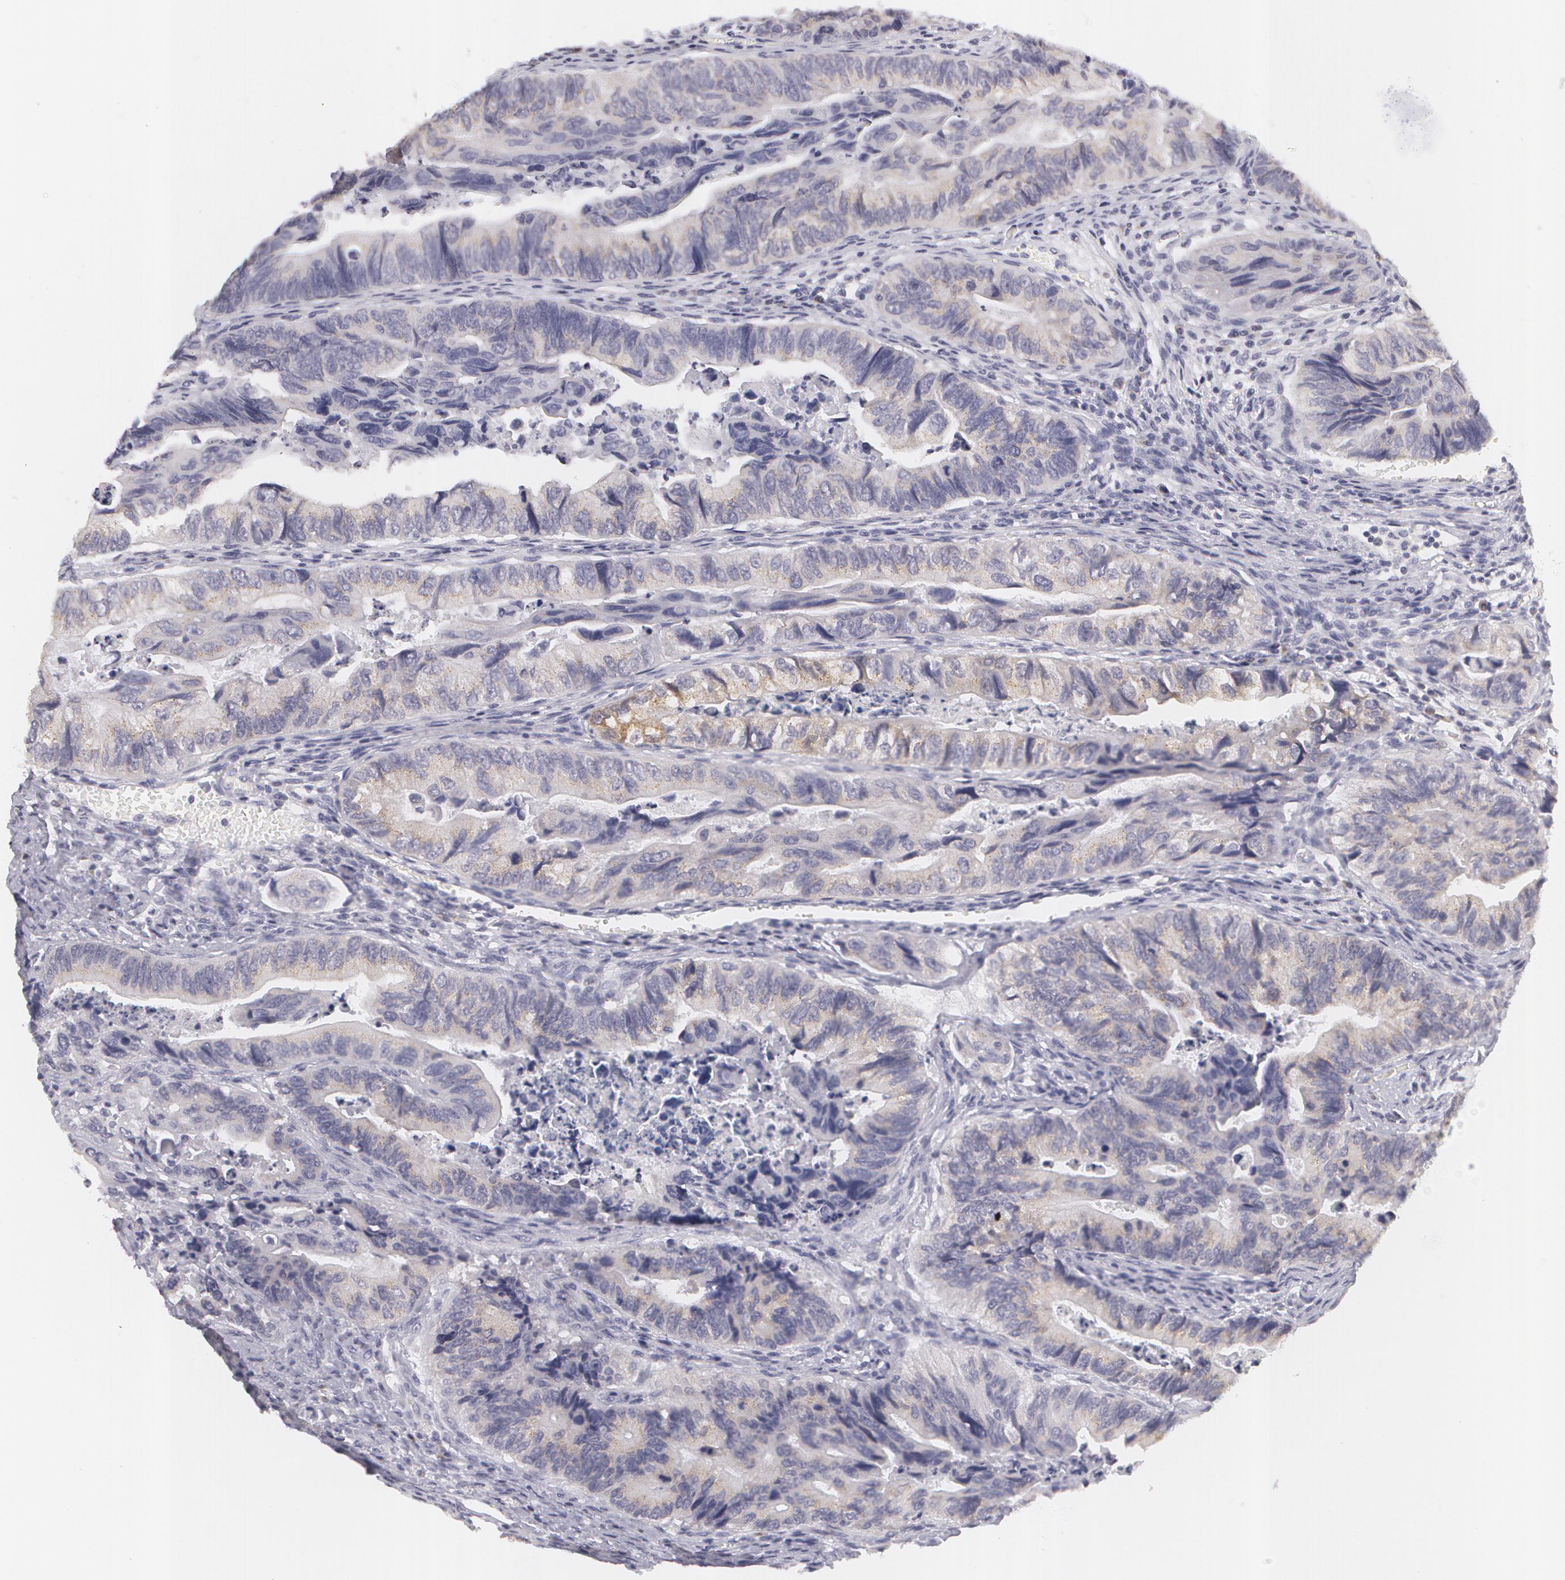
{"staining": {"intensity": "weak", "quantity": "<25%", "location": "cytoplasmic/membranous"}, "tissue": "colorectal cancer", "cell_type": "Tumor cells", "image_type": "cancer", "snomed": [{"axis": "morphology", "description": "Adenocarcinoma, NOS"}, {"axis": "topography", "description": "Colon"}], "caption": "DAB (3,3'-diaminobenzidine) immunohistochemical staining of adenocarcinoma (colorectal) reveals no significant expression in tumor cells.", "gene": "MBNL3", "patient": {"sex": "female", "age": 11}}